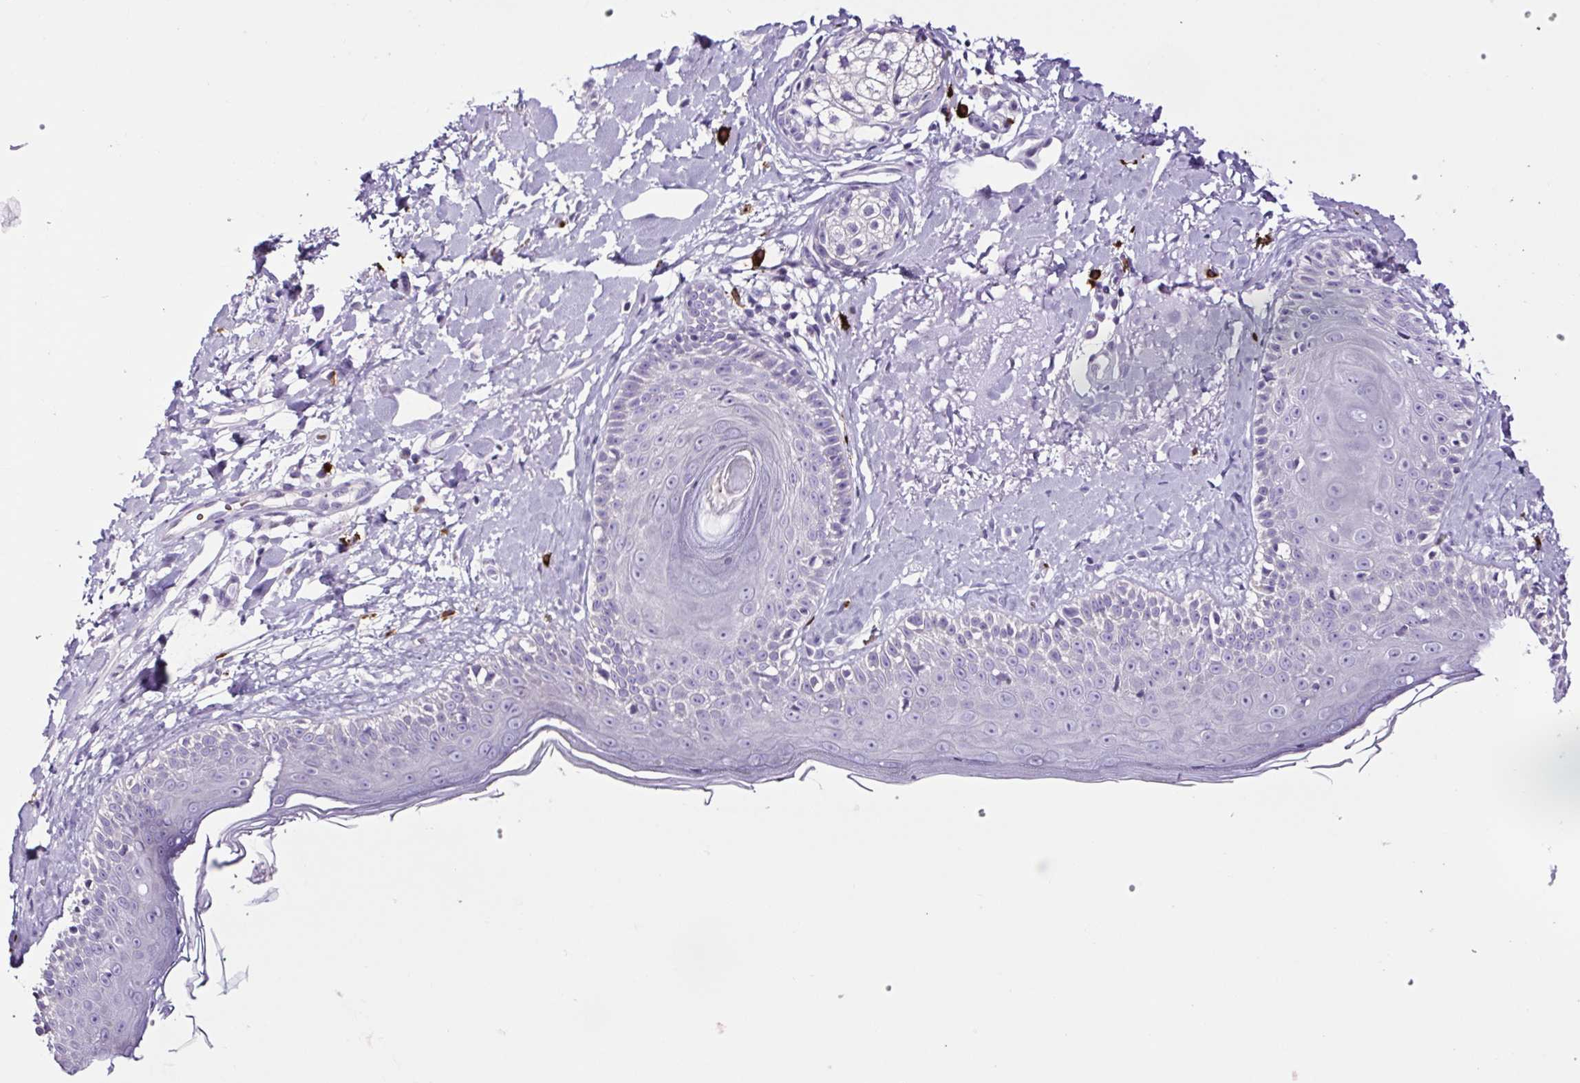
{"staining": {"intensity": "negative", "quantity": "none", "location": "none"}, "tissue": "skin", "cell_type": "Fibroblasts", "image_type": "normal", "snomed": [{"axis": "morphology", "description": "Normal tissue, NOS"}, {"axis": "topography", "description": "Skin"}], "caption": "There is no significant positivity in fibroblasts of skin. The staining is performed using DAB (3,3'-diaminobenzidine) brown chromogen with nuclei counter-stained in using hematoxylin.", "gene": "FAM177B", "patient": {"sex": "male", "age": 73}}